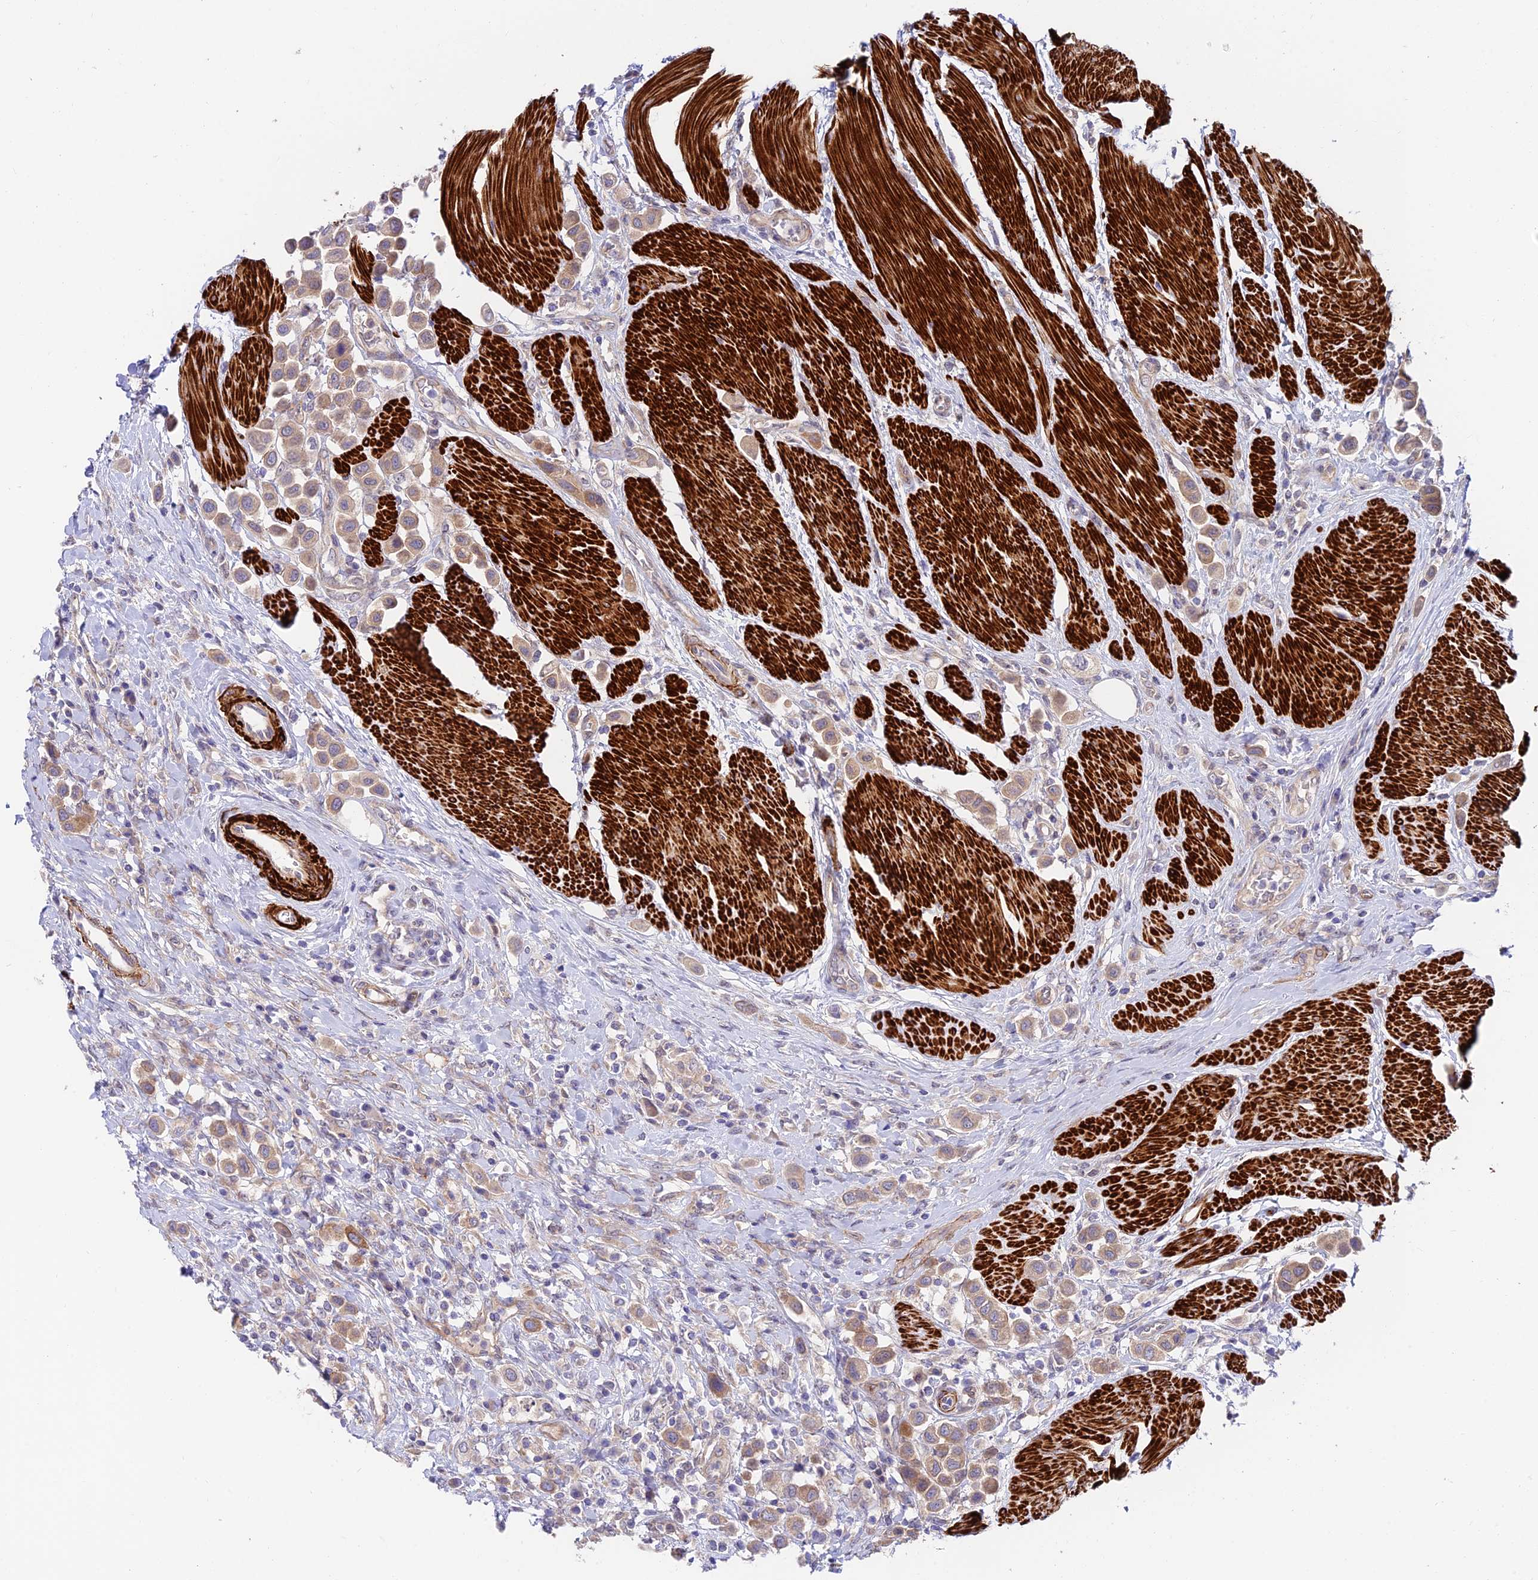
{"staining": {"intensity": "moderate", "quantity": ">75%", "location": "cytoplasmic/membranous"}, "tissue": "urothelial cancer", "cell_type": "Tumor cells", "image_type": "cancer", "snomed": [{"axis": "morphology", "description": "Urothelial carcinoma, High grade"}, {"axis": "topography", "description": "Urinary bladder"}], "caption": "A brown stain highlights moderate cytoplasmic/membranous expression of a protein in high-grade urothelial carcinoma tumor cells.", "gene": "ANKRD50", "patient": {"sex": "male", "age": 50}}